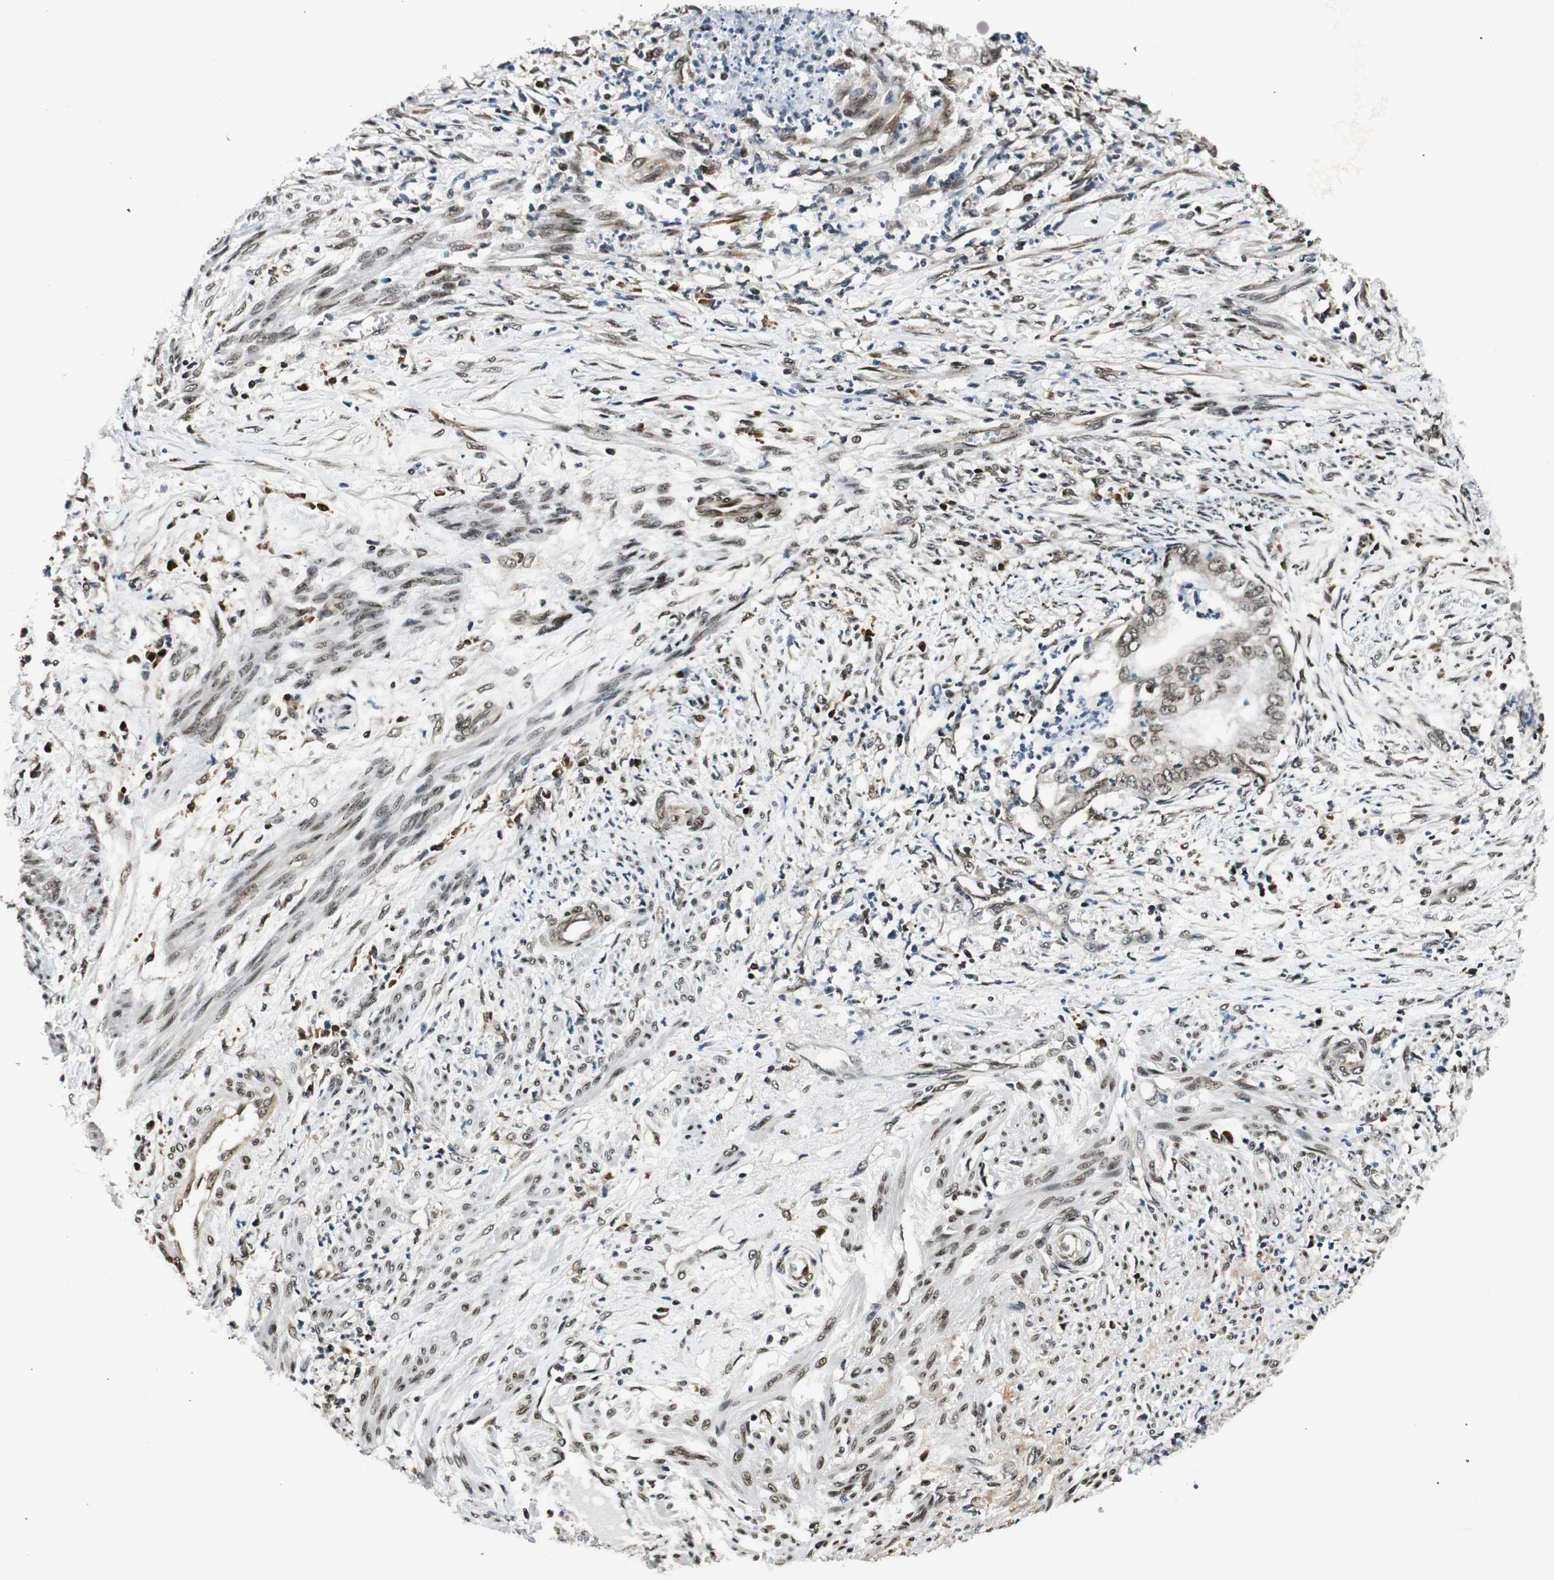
{"staining": {"intensity": "weak", "quantity": ">75%", "location": "nuclear"}, "tissue": "endometrial cancer", "cell_type": "Tumor cells", "image_type": "cancer", "snomed": [{"axis": "morphology", "description": "Necrosis, NOS"}, {"axis": "morphology", "description": "Adenocarcinoma, NOS"}, {"axis": "topography", "description": "Endometrium"}], "caption": "The image demonstrates immunohistochemical staining of endometrial cancer. There is weak nuclear expression is seen in about >75% of tumor cells.", "gene": "RING1", "patient": {"sex": "female", "age": 79}}